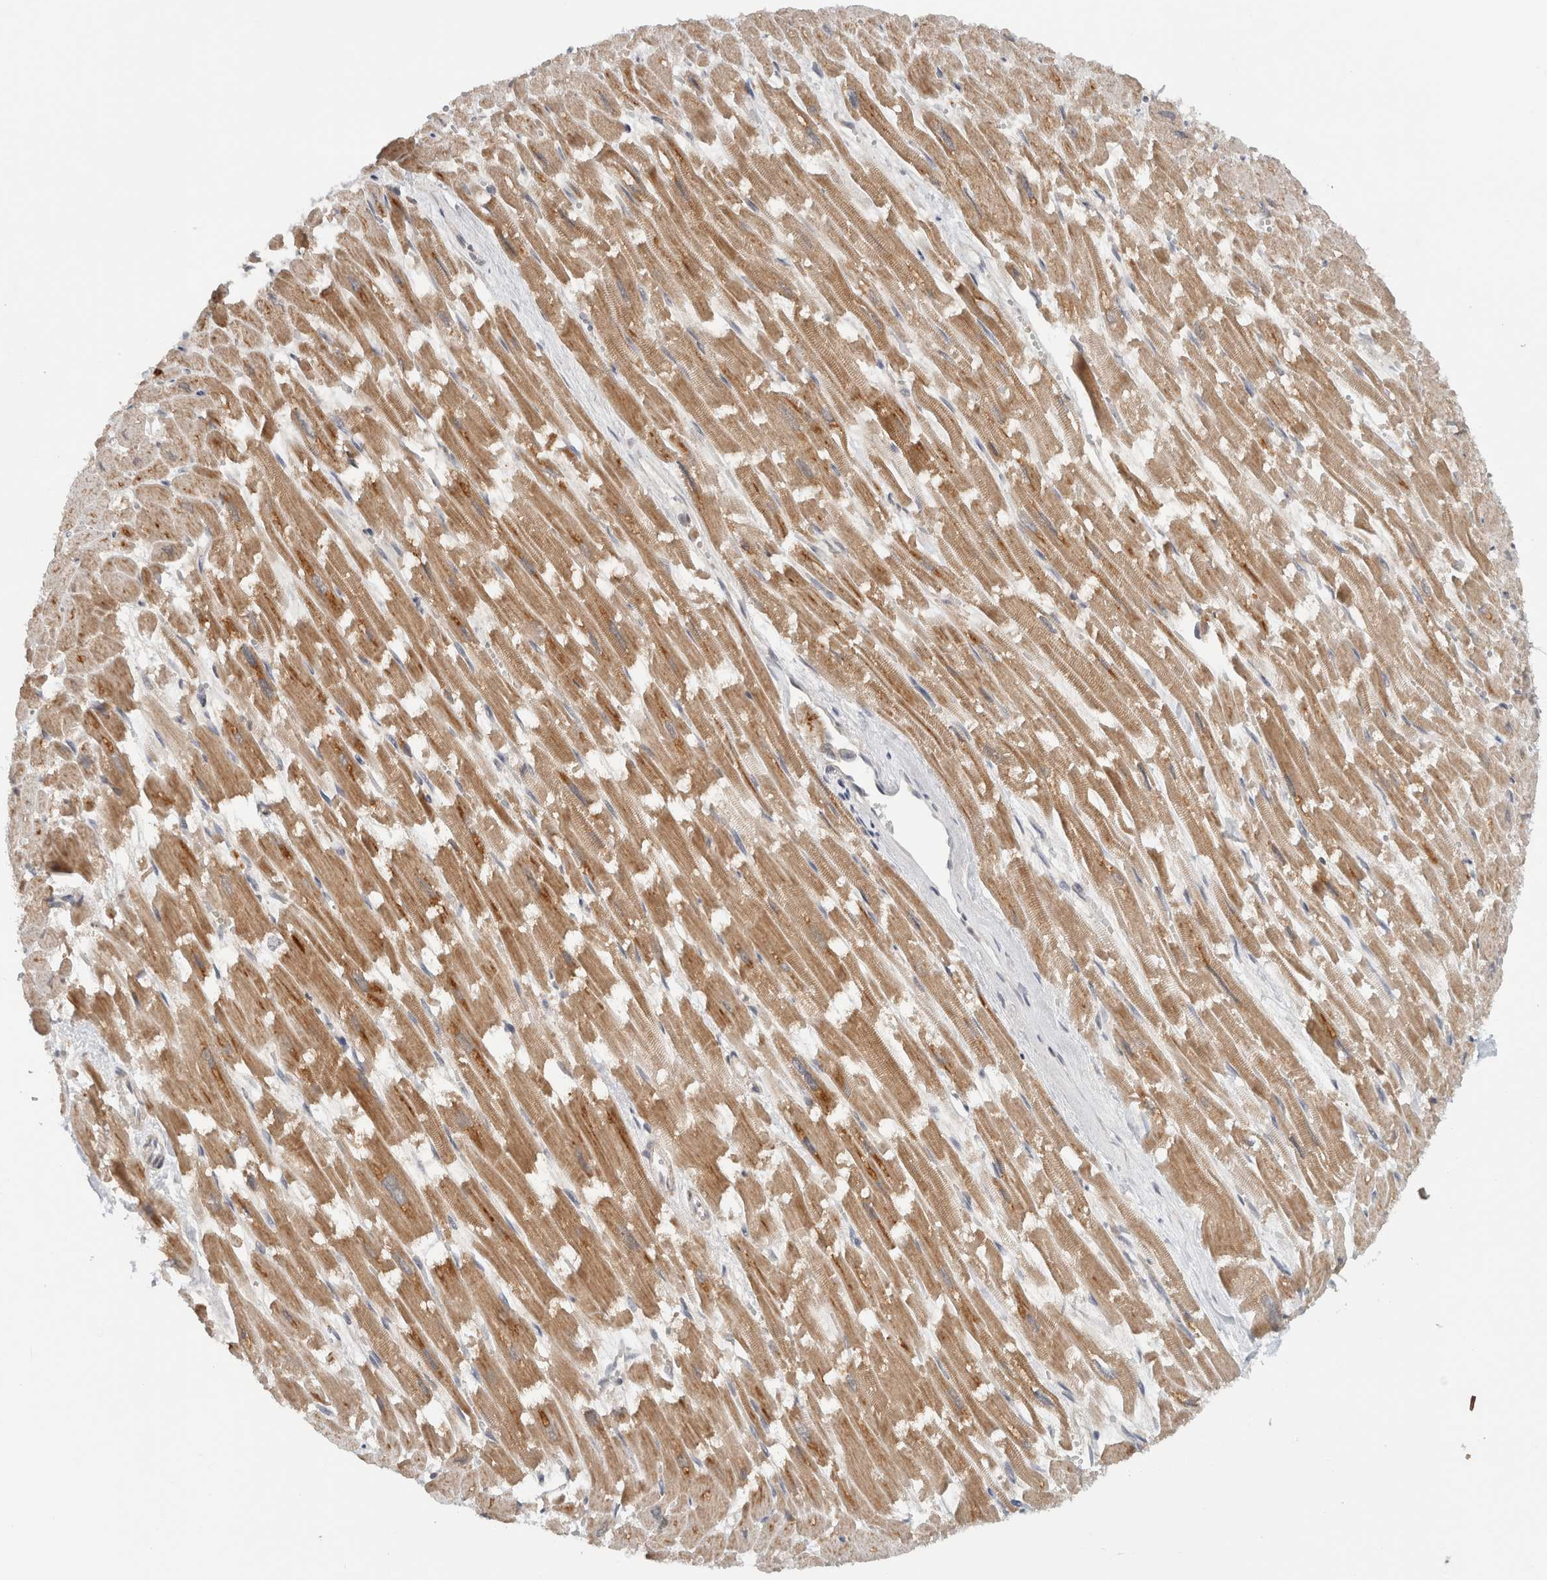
{"staining": {"intensity": "moderate", "quantity": ">75%", "location": "cytoplasmic/membranous"}, "tissue": "heart muscle", "cell_type": "Cardiomyocytes", "image_type": "normal", "snomed": [{"axis": "morphology", "description": "Normal tissue, NOS"}, {"axis": "topography", "description": "Heart"}], "caption": "Cardiomyocytes show medium levels of moderate cytoplasmic/membranous staining in approximately >75% of cells in benign human heart muscle. (DAB (3,3'-diaminobenzidine) IHC with brightfield microscopy, high magnification).", "gene": "CMC2", "patient": {"sex": "male", "age": 54}}